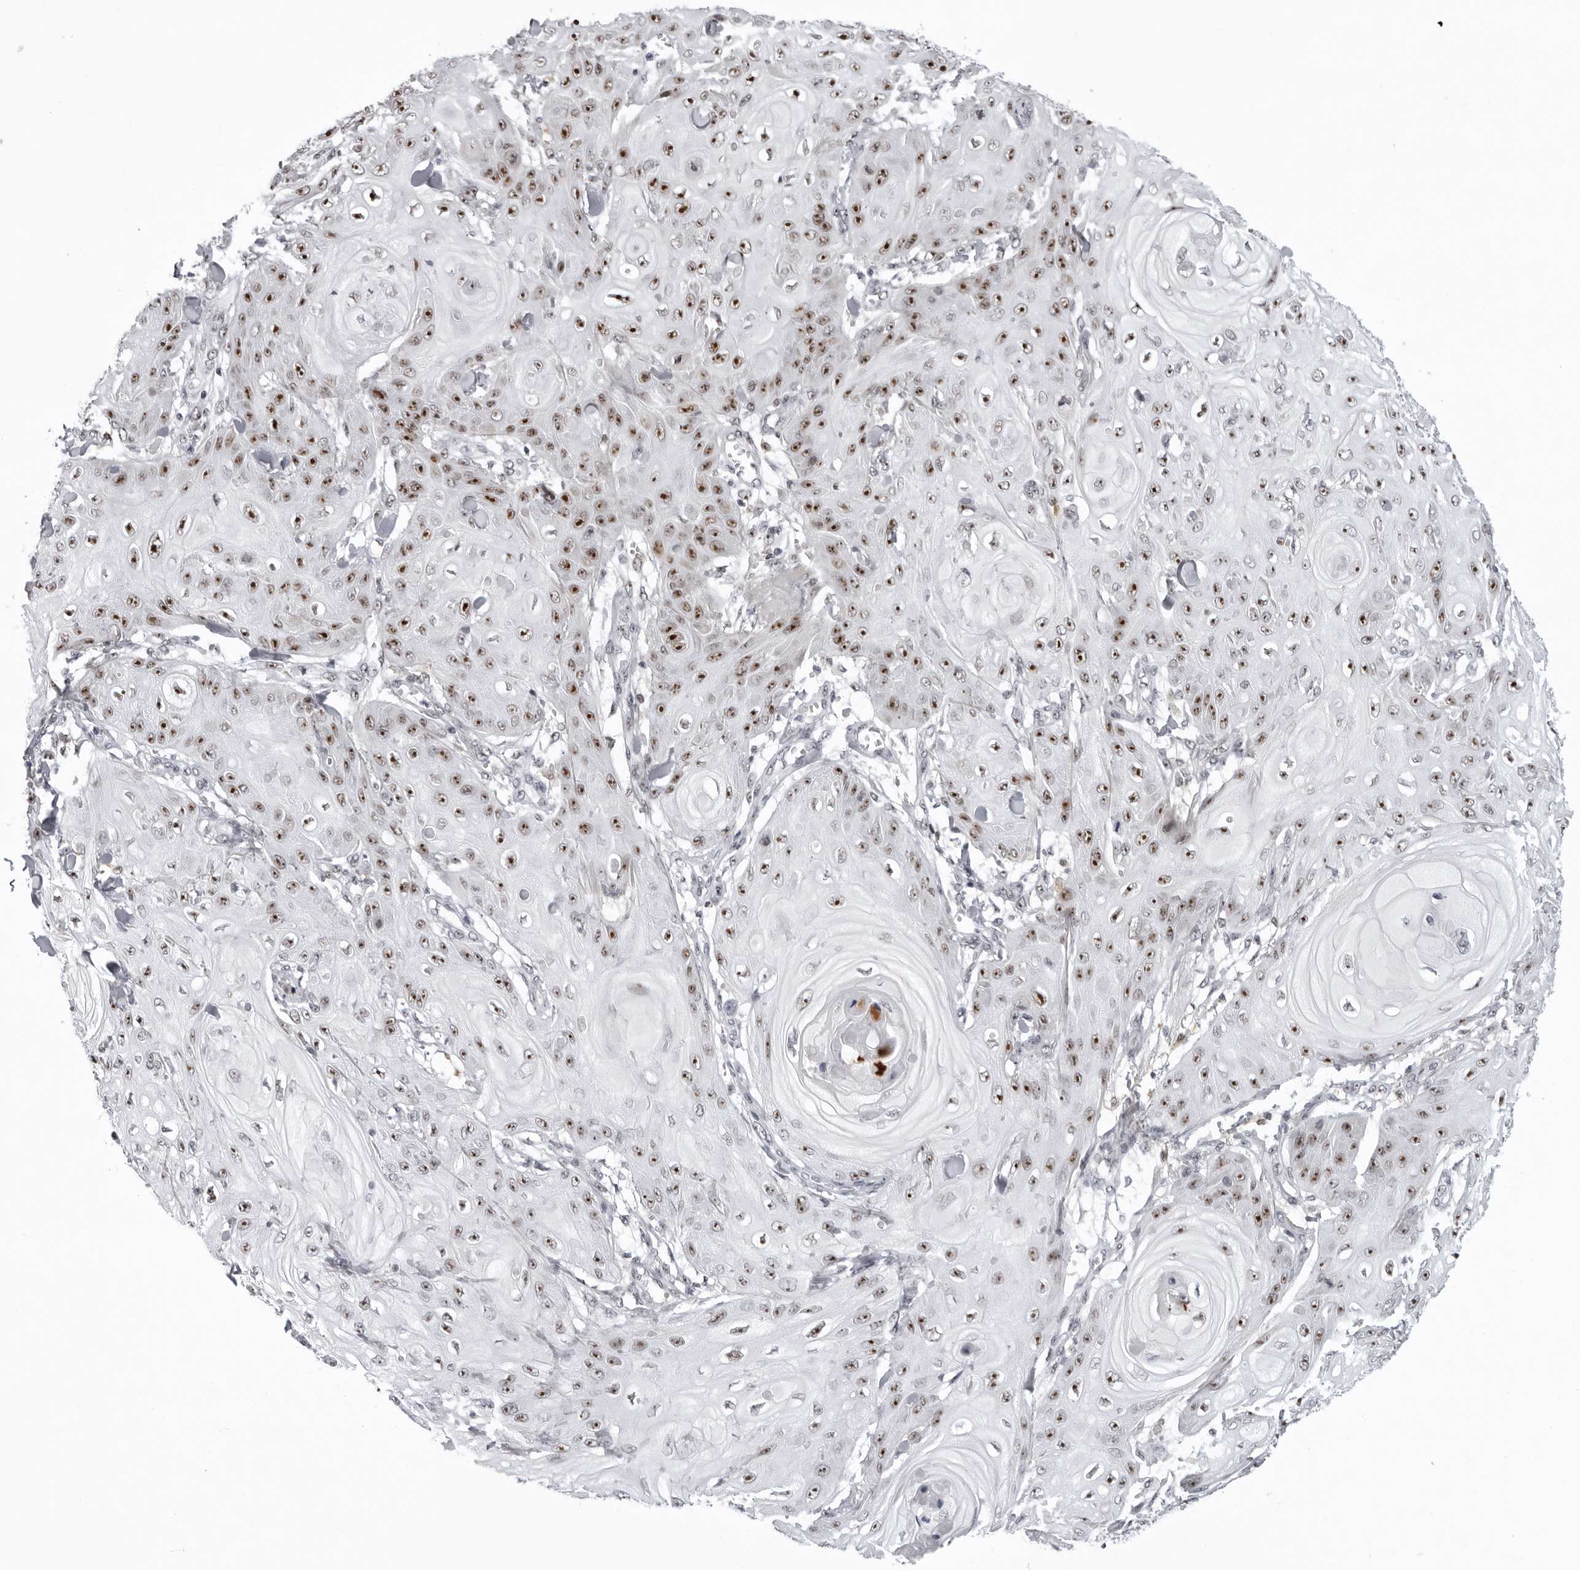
{"staining": {"intensity": "strong", "quantity": ">75%", "location": "nuclear"}, "tissue": "skin cancer", "cell_type": "Tumor cells", "image_type": "cancer", "snomed": [{"axis": "morphology", "description": "Squamous cell carcinoma, NOS"}, {"axis": "topography", "description": "Skin"}], "caption": "Protein positivity by IHC shows strong nuclear staining in approximately >75% of tumor cells in skin cancer (squamous cell carcinoma).", "gene": "EXOSC10", "patient": {"sex": "male", "age": 74}}